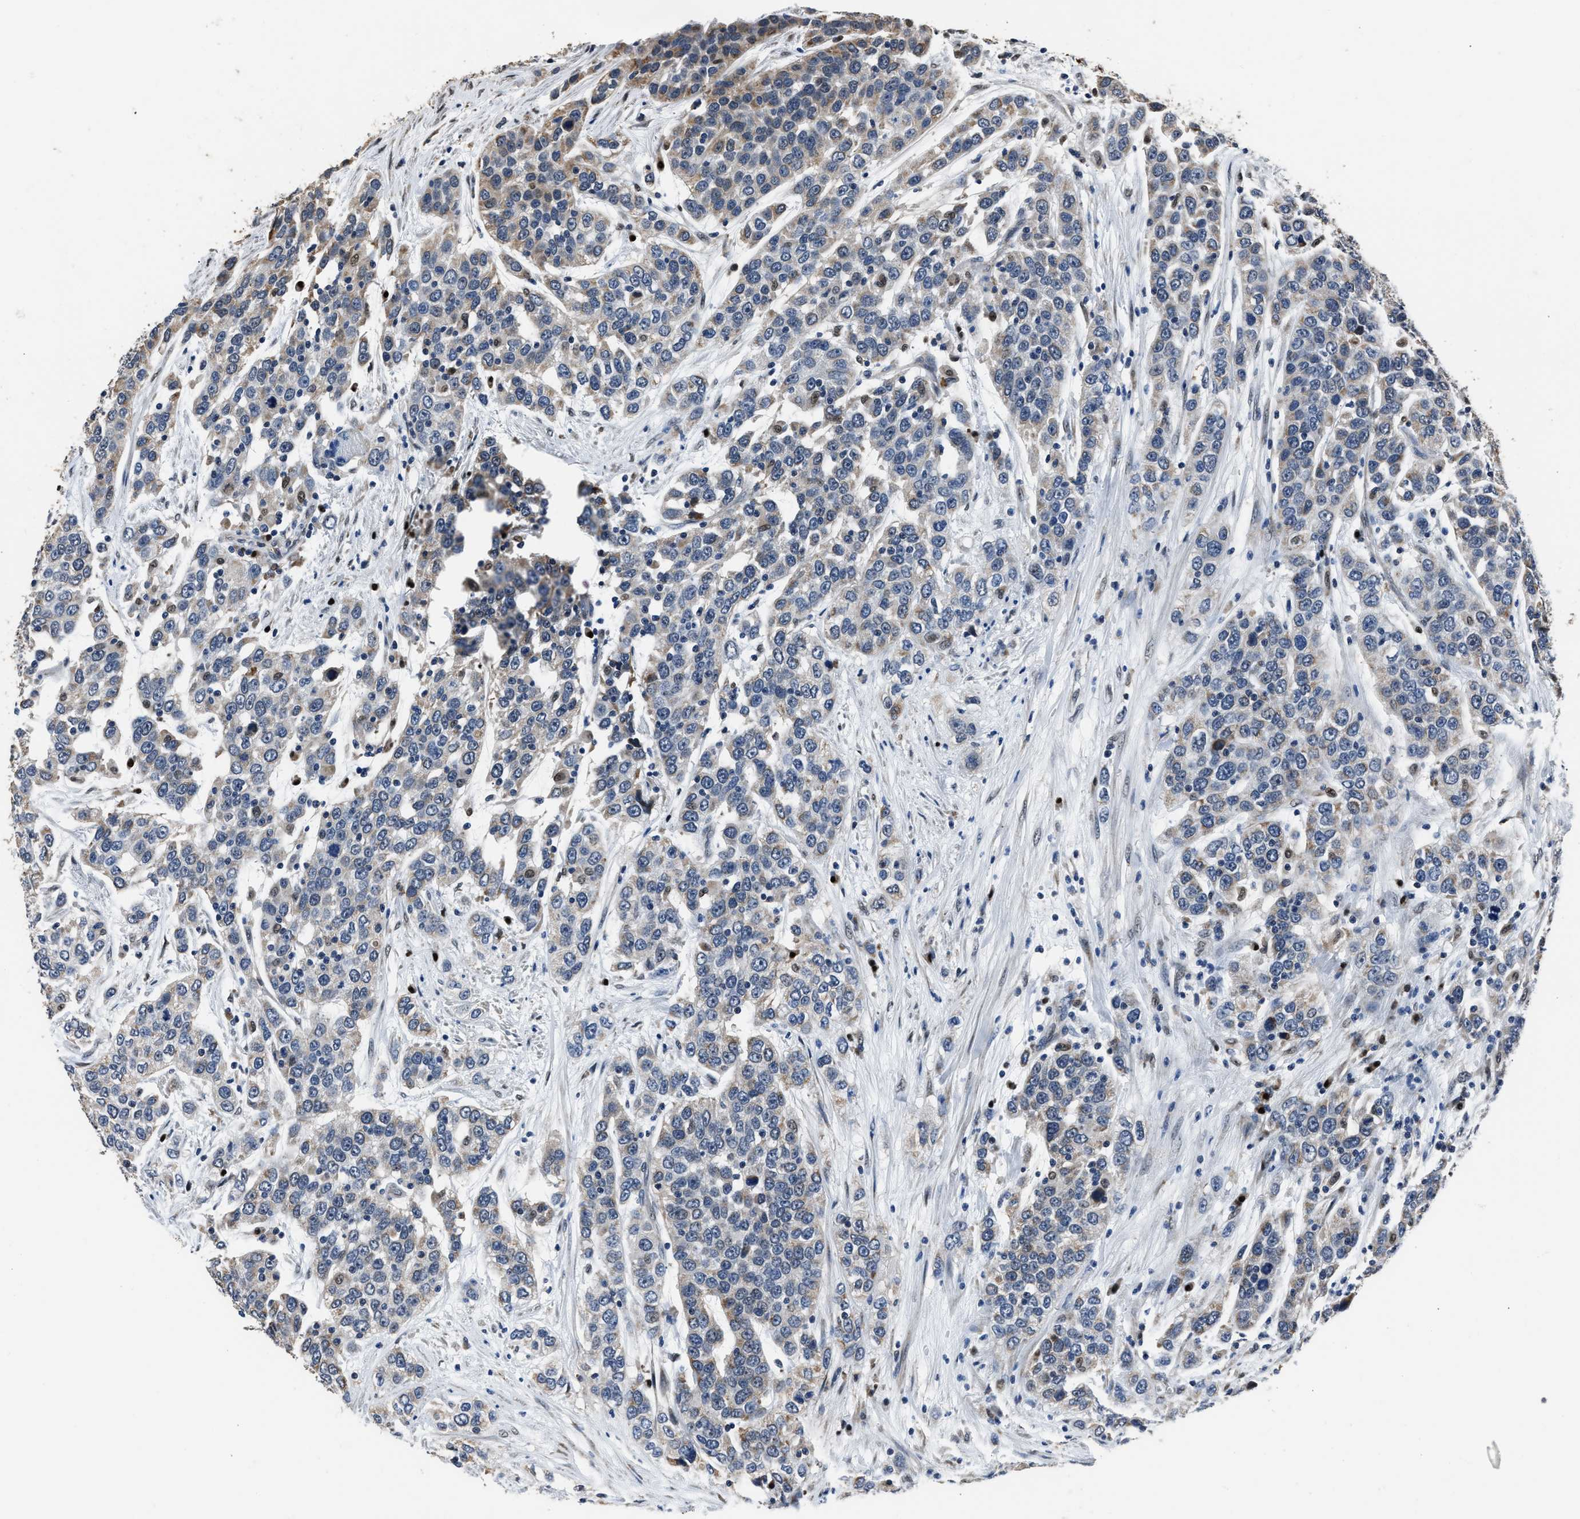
{"staining": {"intensity": "moderate", "quantity": "<25%", "location": "cytoplasmic/membranous"}, "tissue": "urothelial cancer", "cell_type": "Tumor cells", "image_type": "cancer", "snomed": [{"axis": "morphology", "description": "Urothelial carcinoma, High grade"}, {"axis": "topography", "description": "Urinary bladder"}], "caption": "Urothelial cancer stained for a protein exhibits moderate cytoplasmic/membranous positivity in tumor cells.", "gene": "NSUN5", "patient": {"sex": "female", "age": 80}}